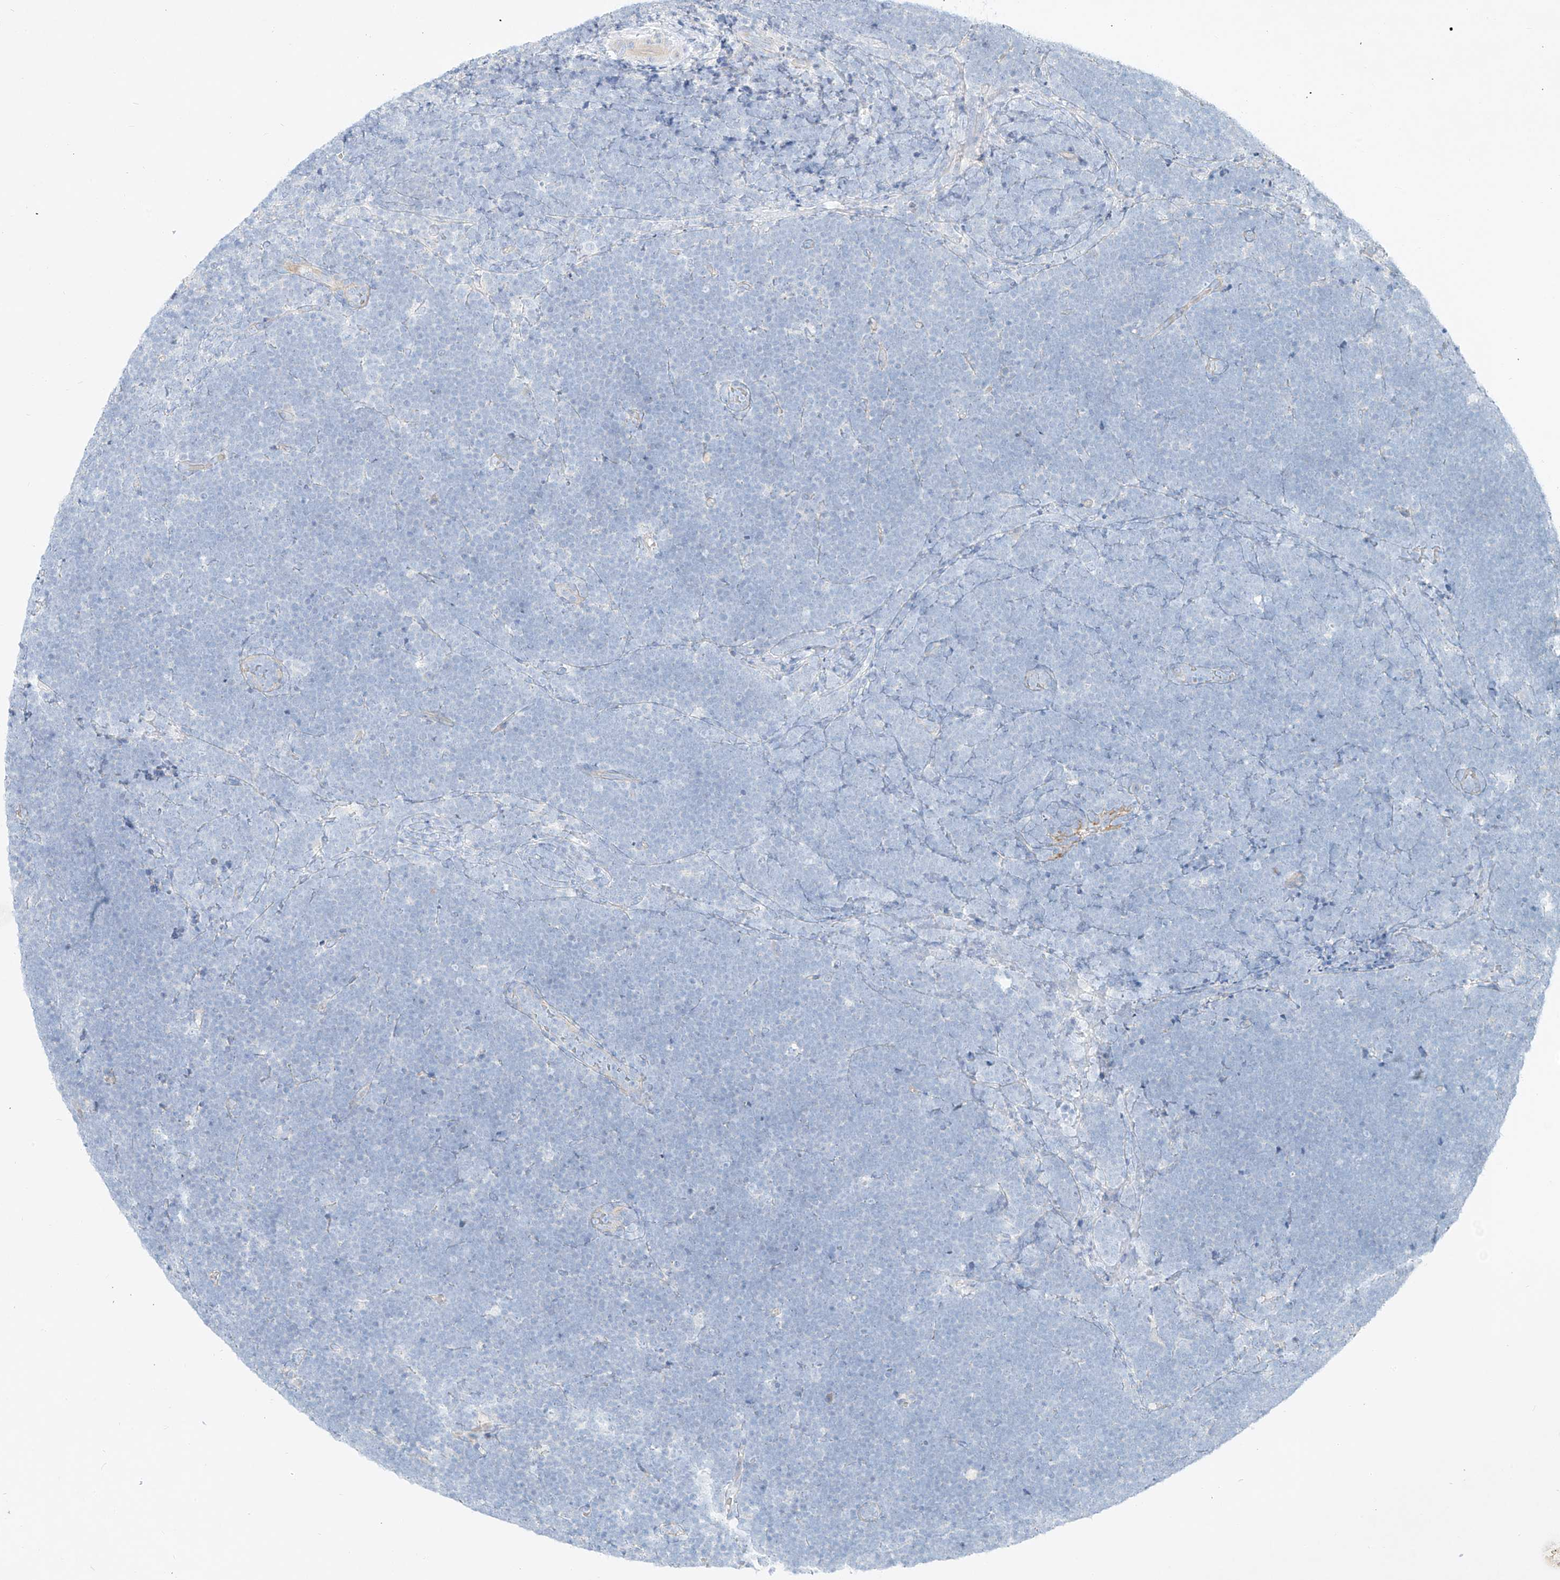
{"staining": {"intensity": "negative", "quantity": "none", "location": "none"}, "tissue": "lymphoma", "cell_type": "Tumor cells", "image_type": "cancer", "snomed": [{"axis": "morphology", "description": "Malignant lymphoma, non-Hodgkin's type, High grade"}, {"axis": "topography", "description": "Lymph node"}], "caption": "A histopathology image of malignant lymphoma, non-Hodgkin's type (high-grade) stained for a protein shows no brown staining in tumor cells.", "gene": "AJM1", "patient": {"sex": "male", "age": 13}}